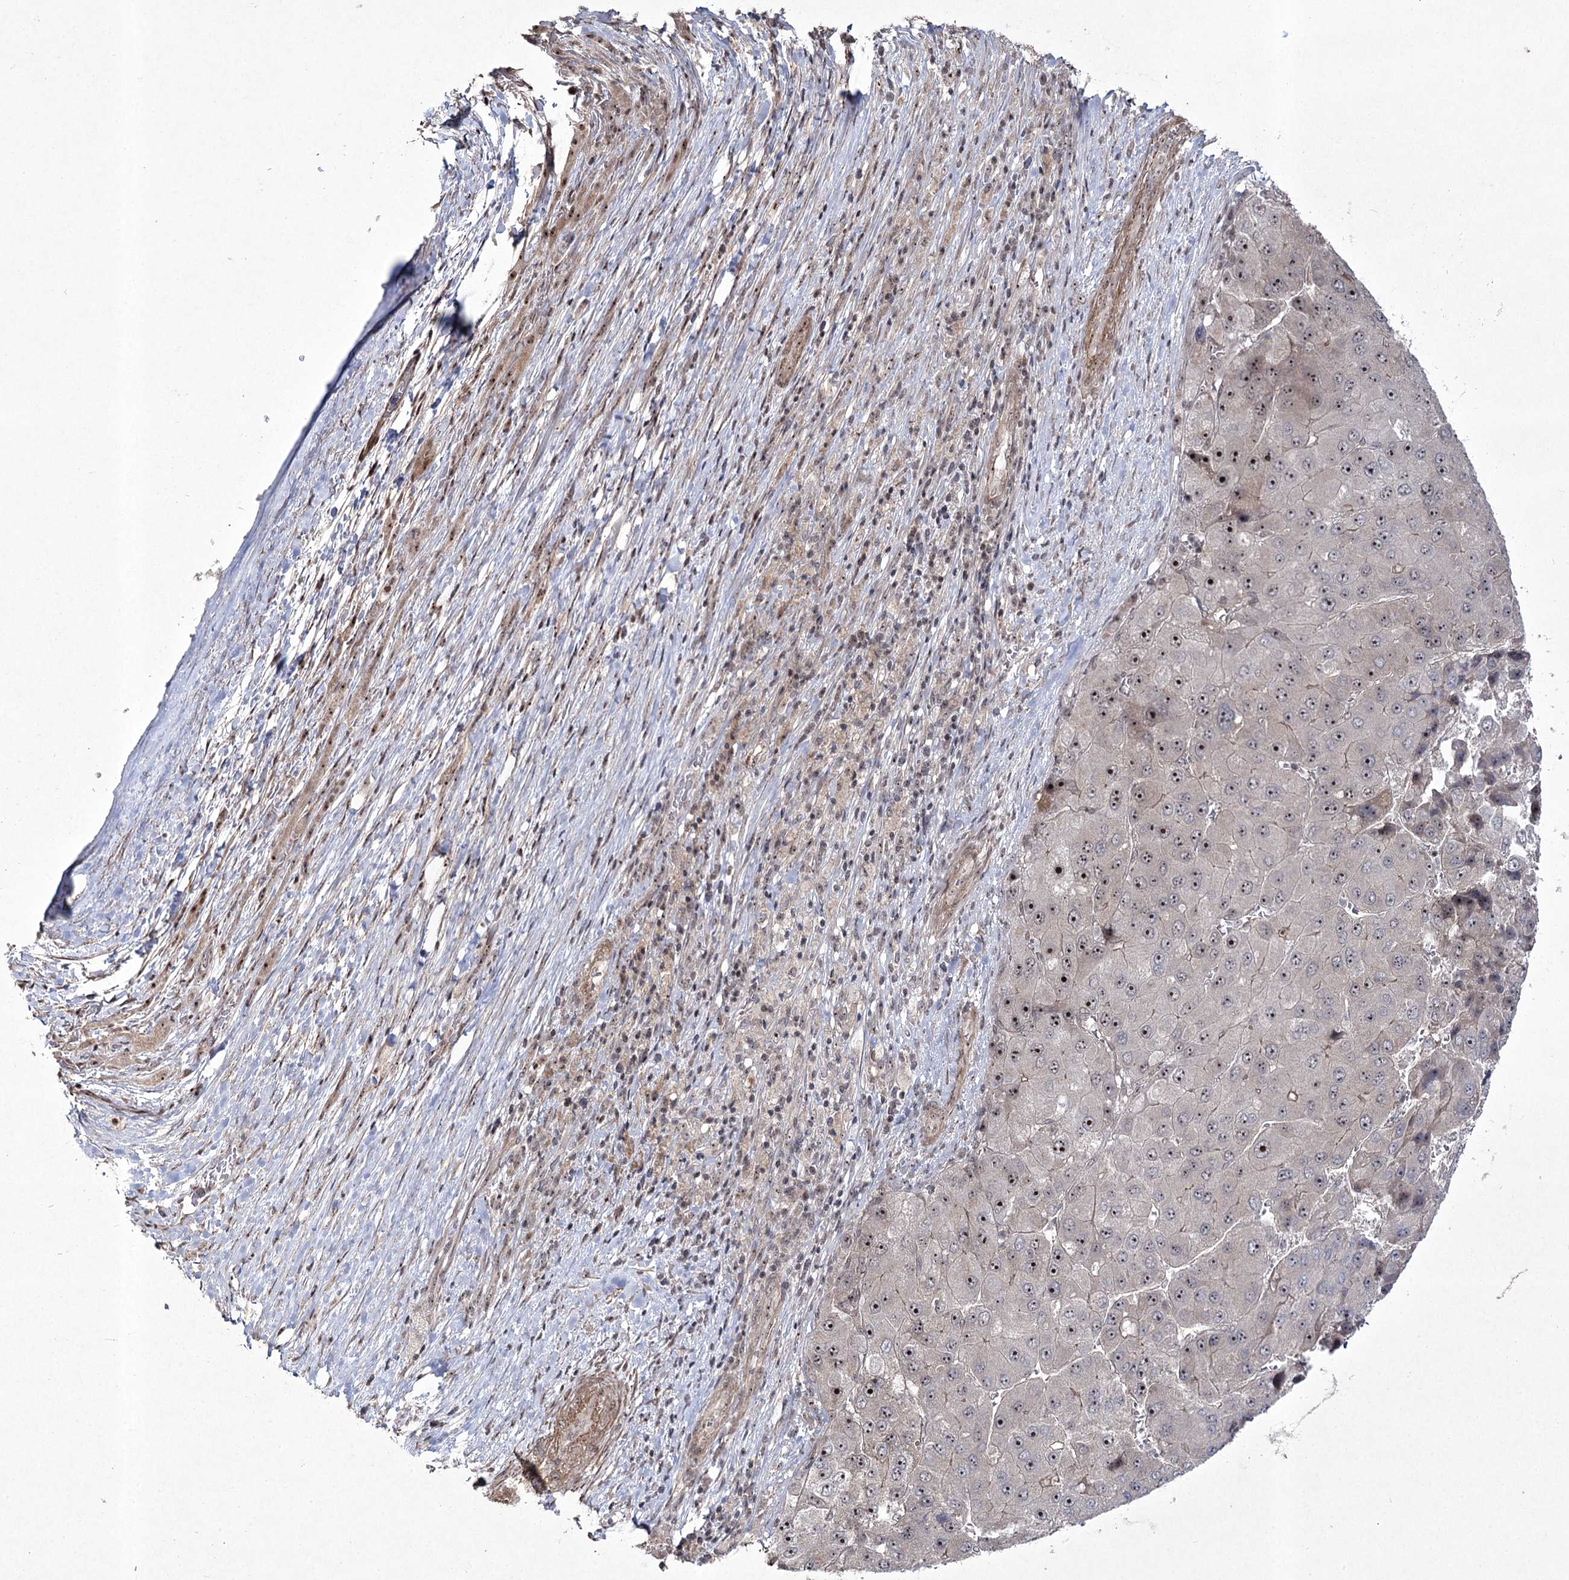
{"staining": {"intensity": "moderate", "quantity": ">75%", "location": "nuclear"}, "tissue": "liver cancer", "cell_type": "Tumor cells", "image_type": "cancer", "snomed": [{"axis": "morphology", "description": "Carcinoma, Hepatocellular, NOS"}, {"axis": "topography", "description": "Liver"}], "caption": "Protein staining of liver cancer tissue reveals moderate nuclear positivity in about >75% of tumor cells. Using DAB (3,3'-diaminobenzidine) (brown) and hematoxylin (blue) stains, captured at high magnification using brightfield microscopy.", "gene": "CCDC59", "patient": {"sex": "female", "age": 73}}